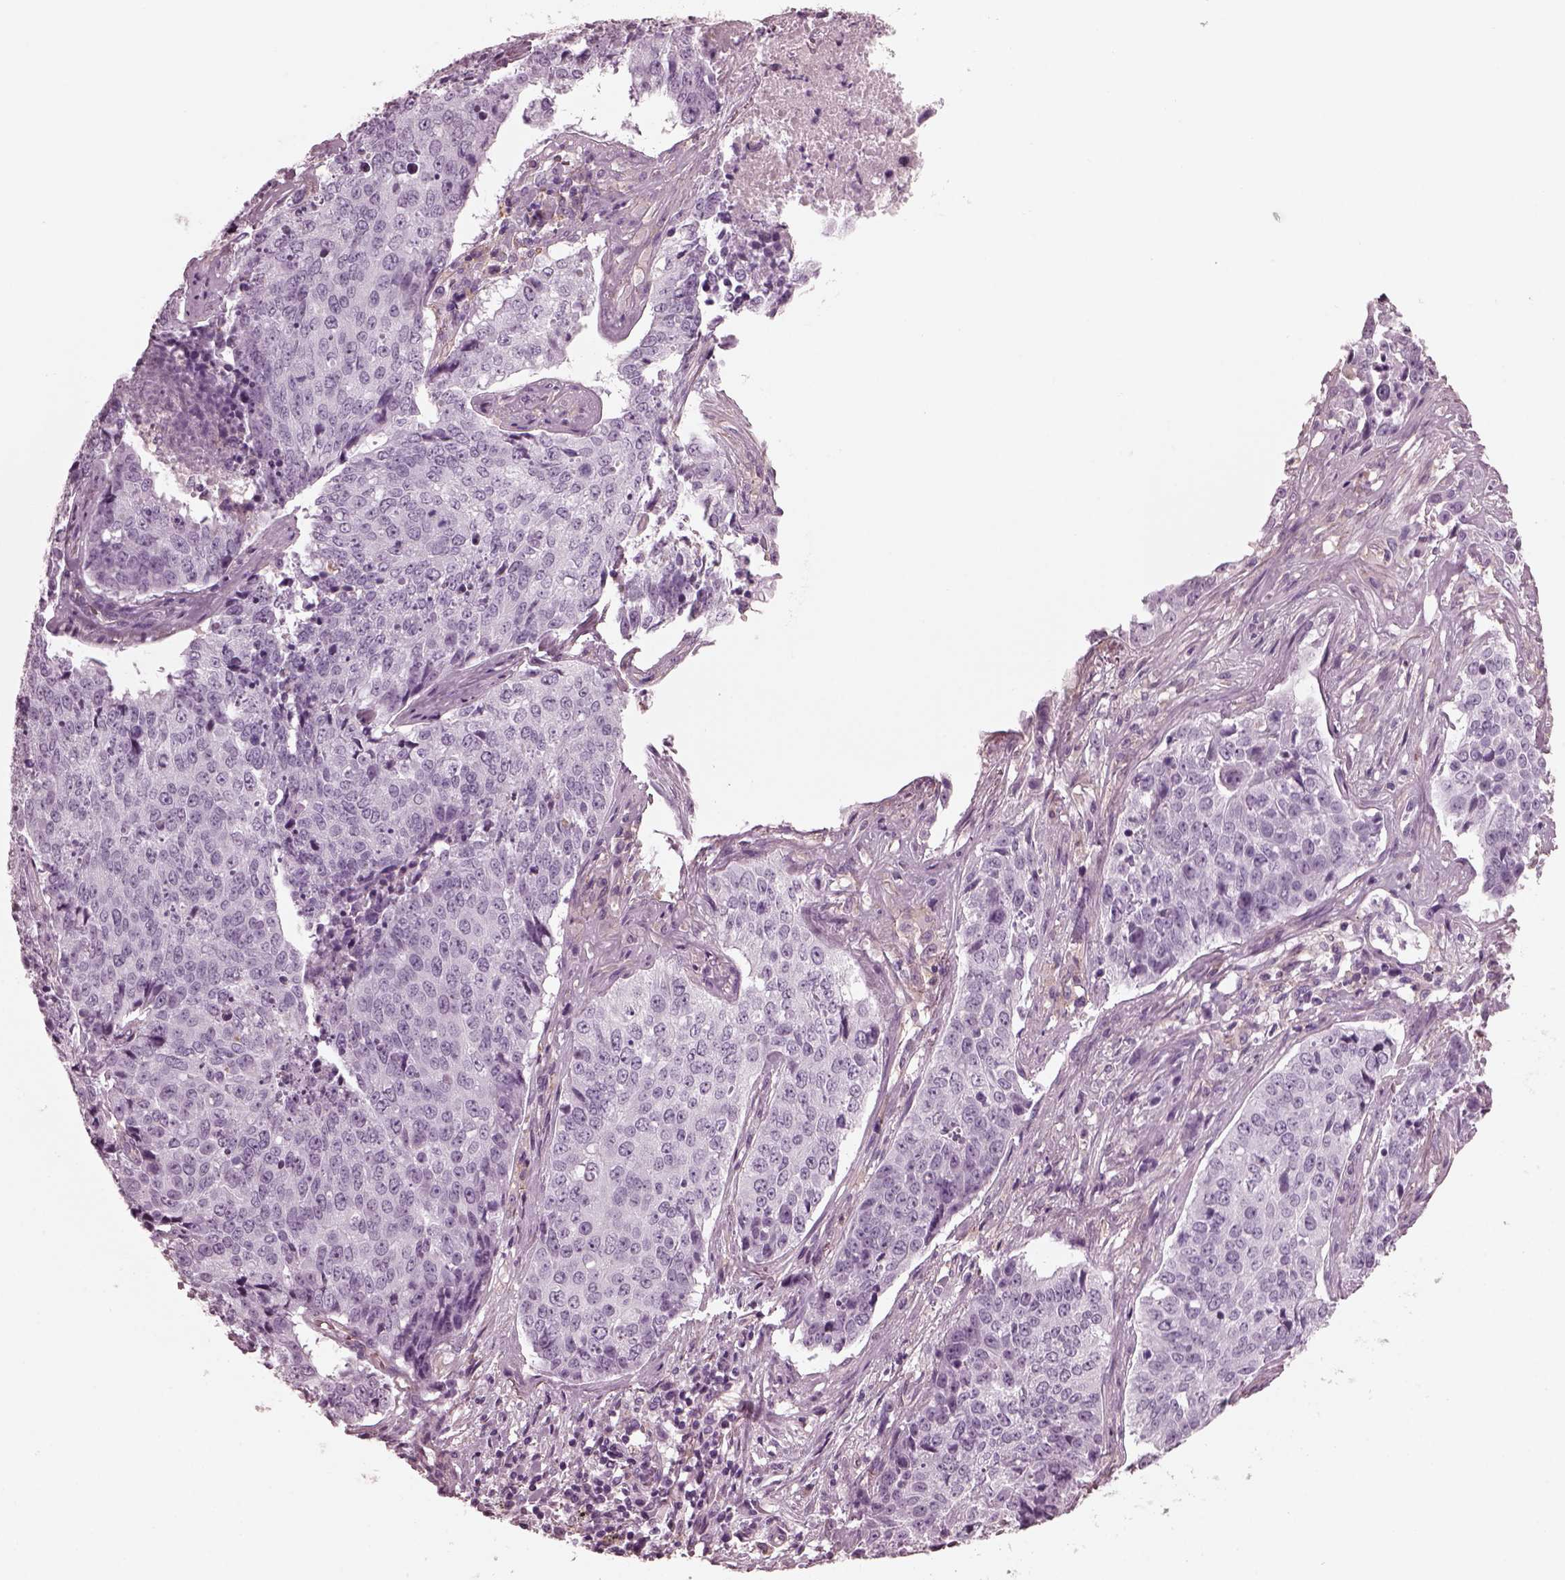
{"staining": {"intensity": "negative", "quantity": "none", "location": "none"}, "tissue": "lung cancer", "cell_type": "Tumor cells", "image_type": "cancer", "snomed": [{"axis": "morphology", "description": "Normal tissue, NOS"}, {"axis": "morphology", "description": "Squamous cell carcinoma, NOS"}, {"axis": "topography", "description": "Bronchus"}, {"axis": "topography", "description": "Lung"}], "caption": "Human lung cancer (squamous cell carcinoma) stained for a protein using immunohistochemistry reveals no staining in tumor cells.", "gene": "CGA", "patient": {"sex": "male", "age": 64}}